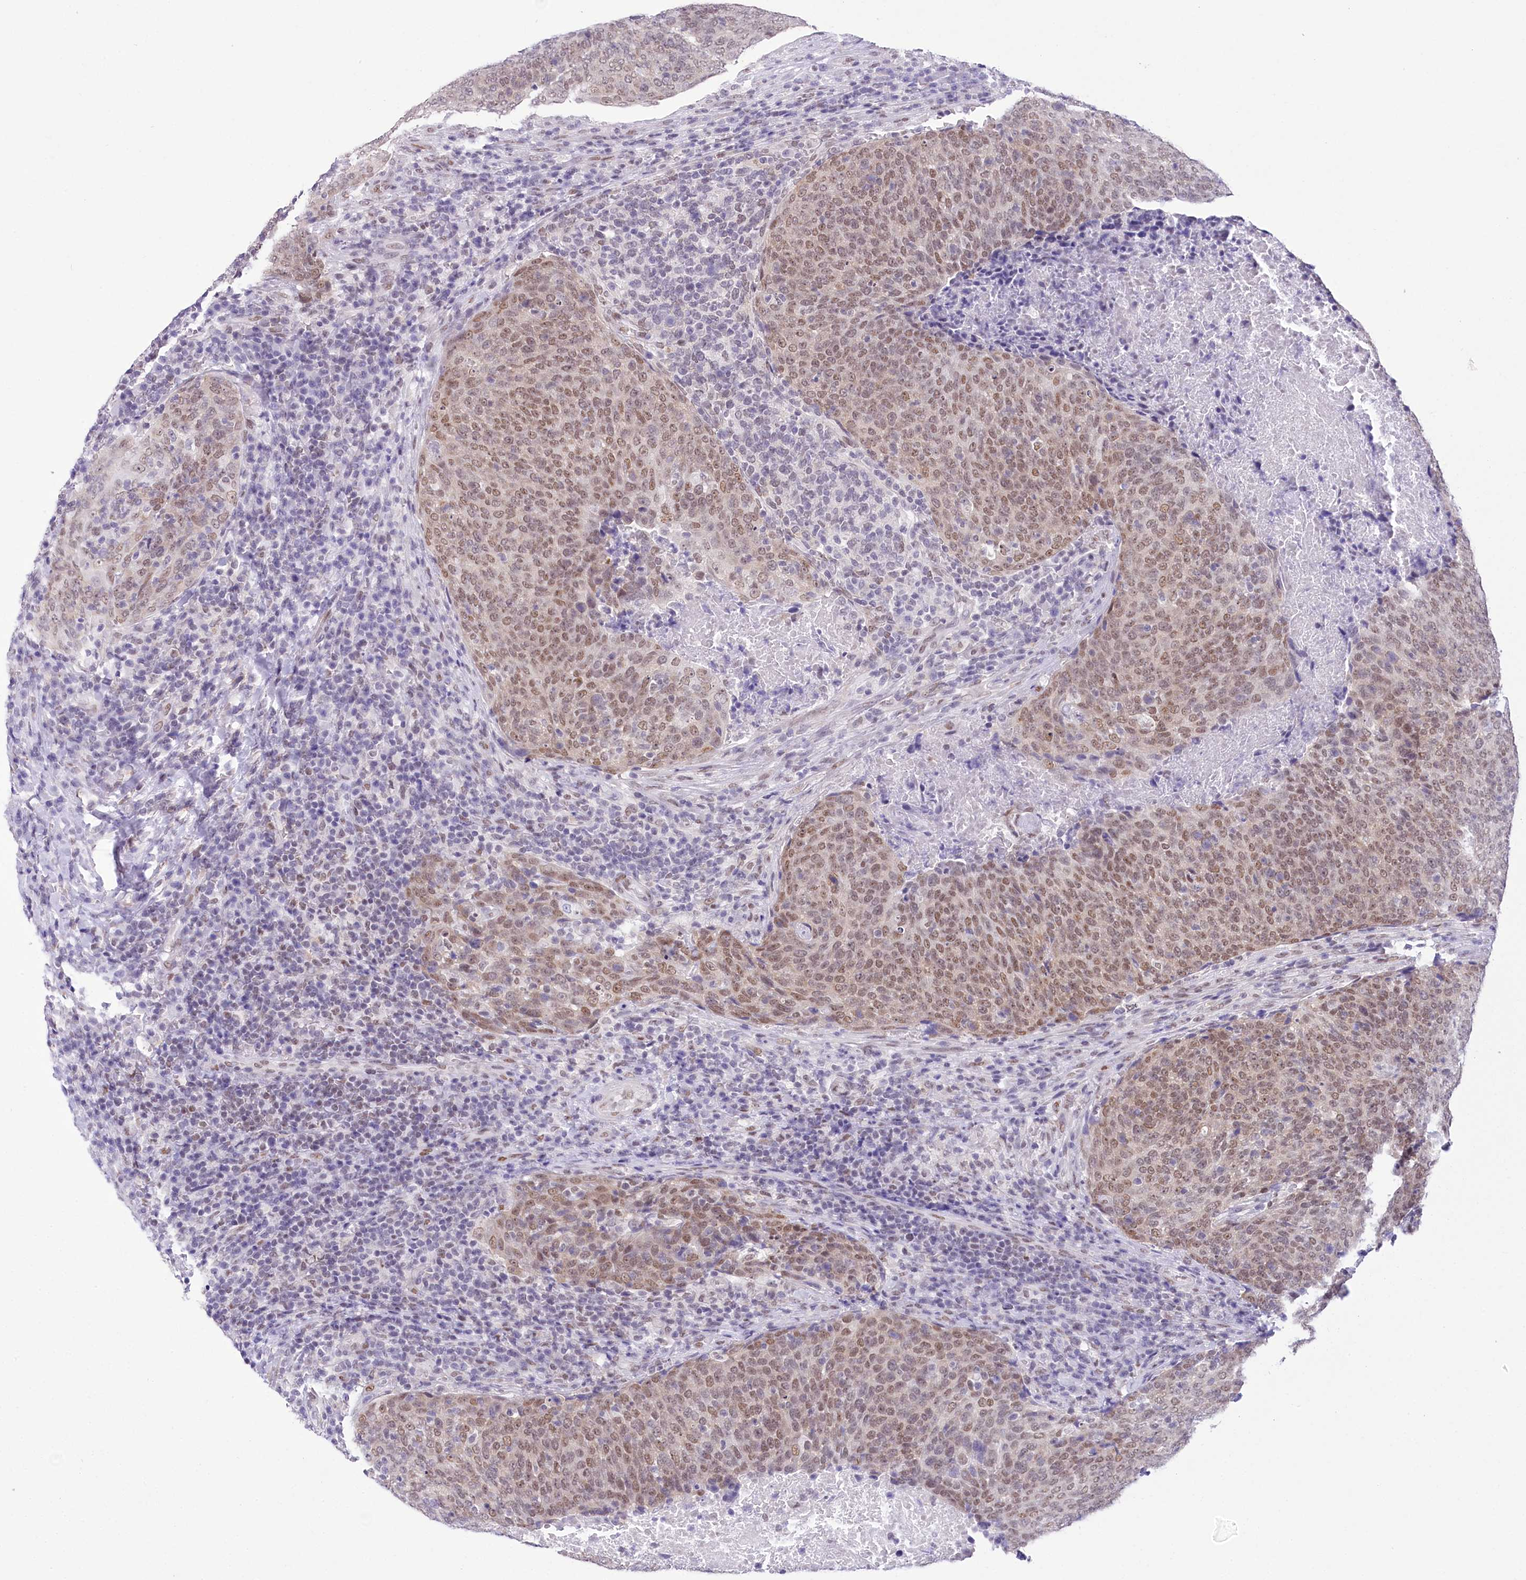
{"staining": {"intensity": "moderate", "quantity": ">75%", "location": "nuclear"}, "tissue": "head and neck cancer", "cell_type": "Tumor cells", "image_type": "cancer", "snomed": [{"axis": "morphology", "description": "Squamous cell carcinoma, NOS"}, {"axis": "morphology", "description": "Squamous cell carcinoma, metastatic, NOS"}, {"axis": "topography", "description": "Lymph node"}, {"axis": "topography", "description": "Head-Neck"}], "caption": "Immunohistochemical staining of squamous cell carcinoma (head and neck) exhibits medium levels of moderate nuclear expression in about >75% of tumor cells.", "gene": "HNRNPA0", "patient": {"sex": "male", "age": 62}}